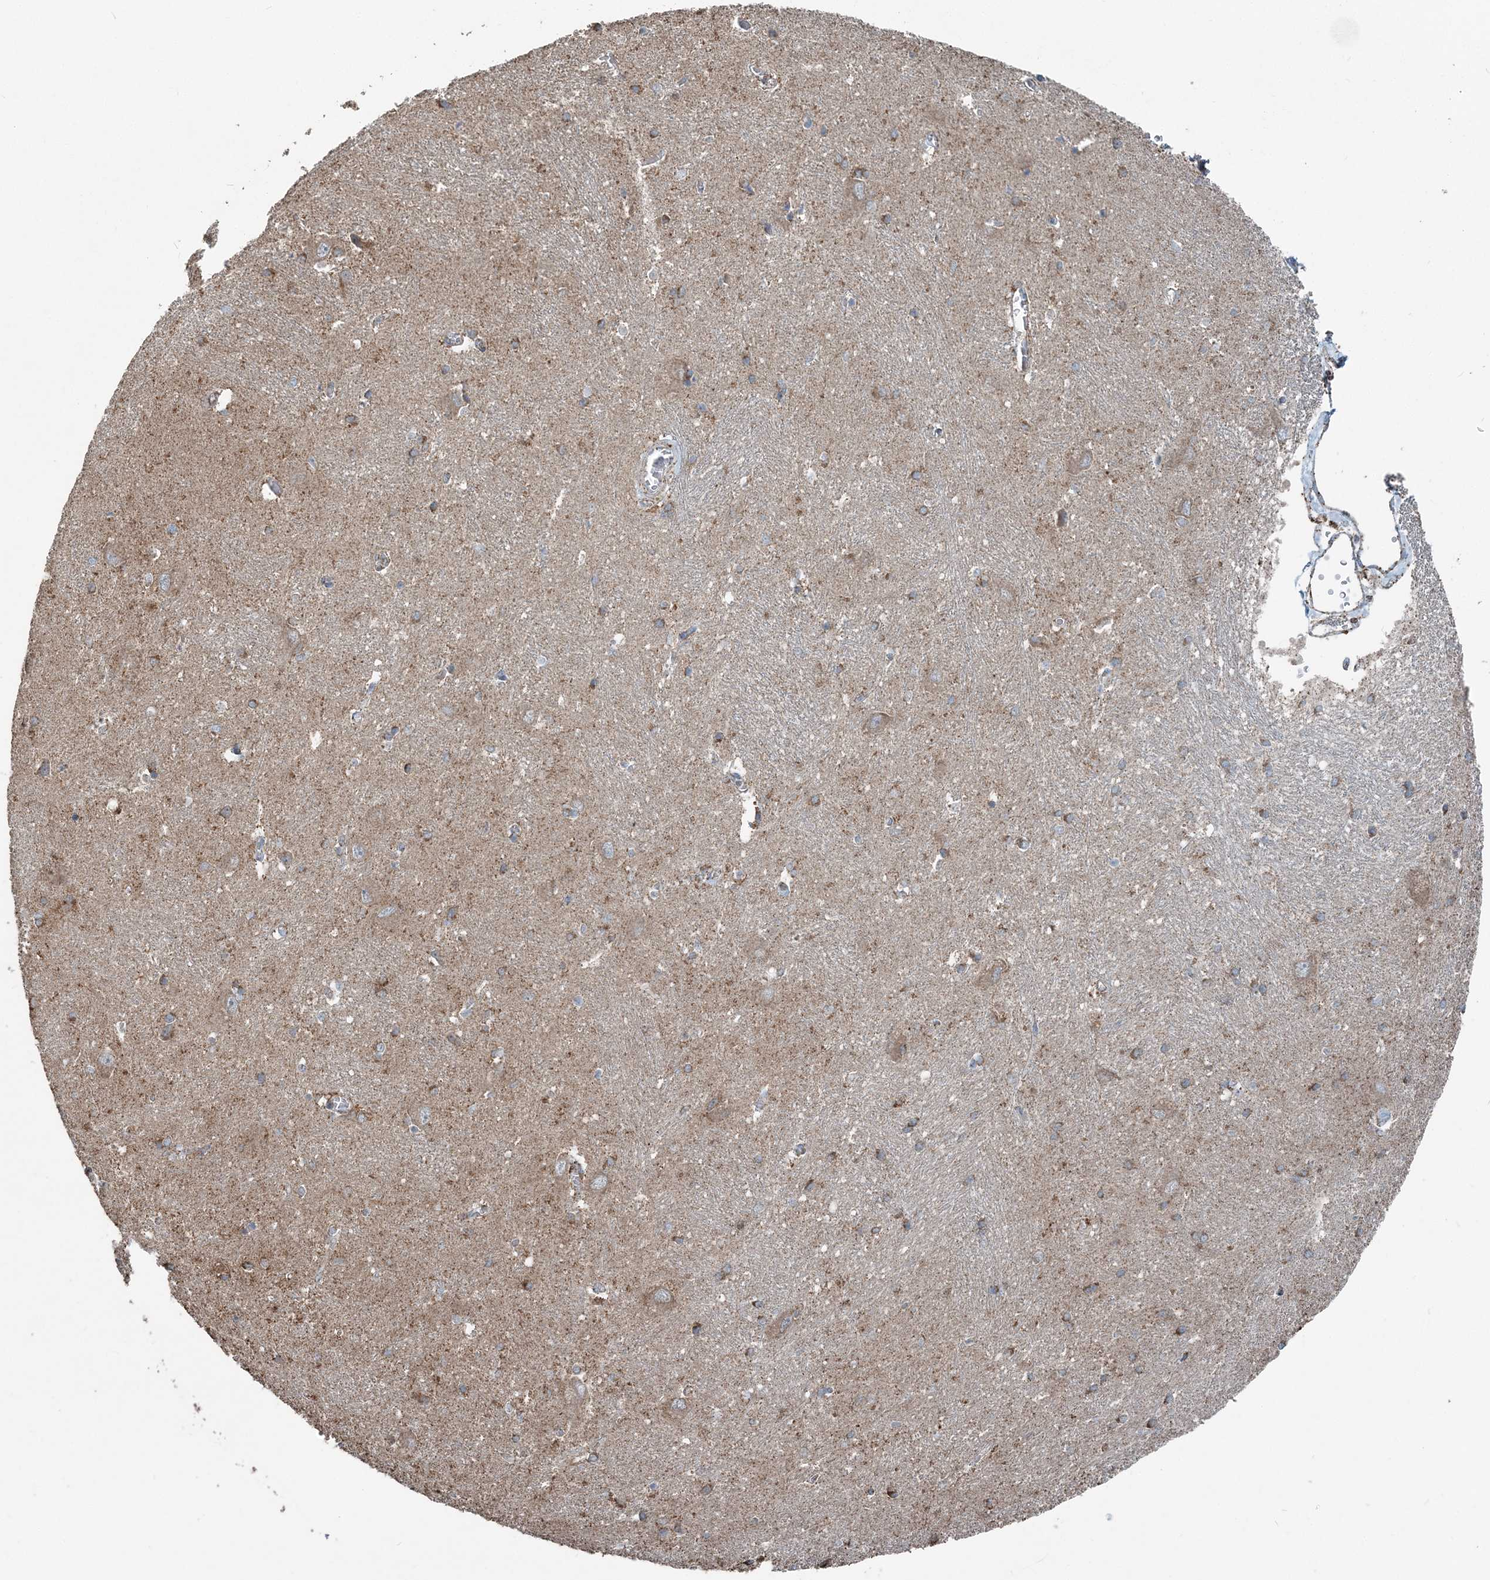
{"staining": {"intensity": "moderate", "quantity": "25%-75%", "location": "cytoplasmic/membranous"}, "tissue": "caudate", "cell_type": "Glial cells", "image_type": "normal", "snomed": [{"axis": "morphology", "description": "Normal tissue, NOS"}, {"axis": "topography", "description": "Lateral ventricle wall"}], "caption": "Protein staining displays moderate cytoplasmic/membranous expression in about 25%-75% of glial cells in unremarkable caudate.", "gene": "SUCLG1", "patient": {"sex": "male", "age": 37}}